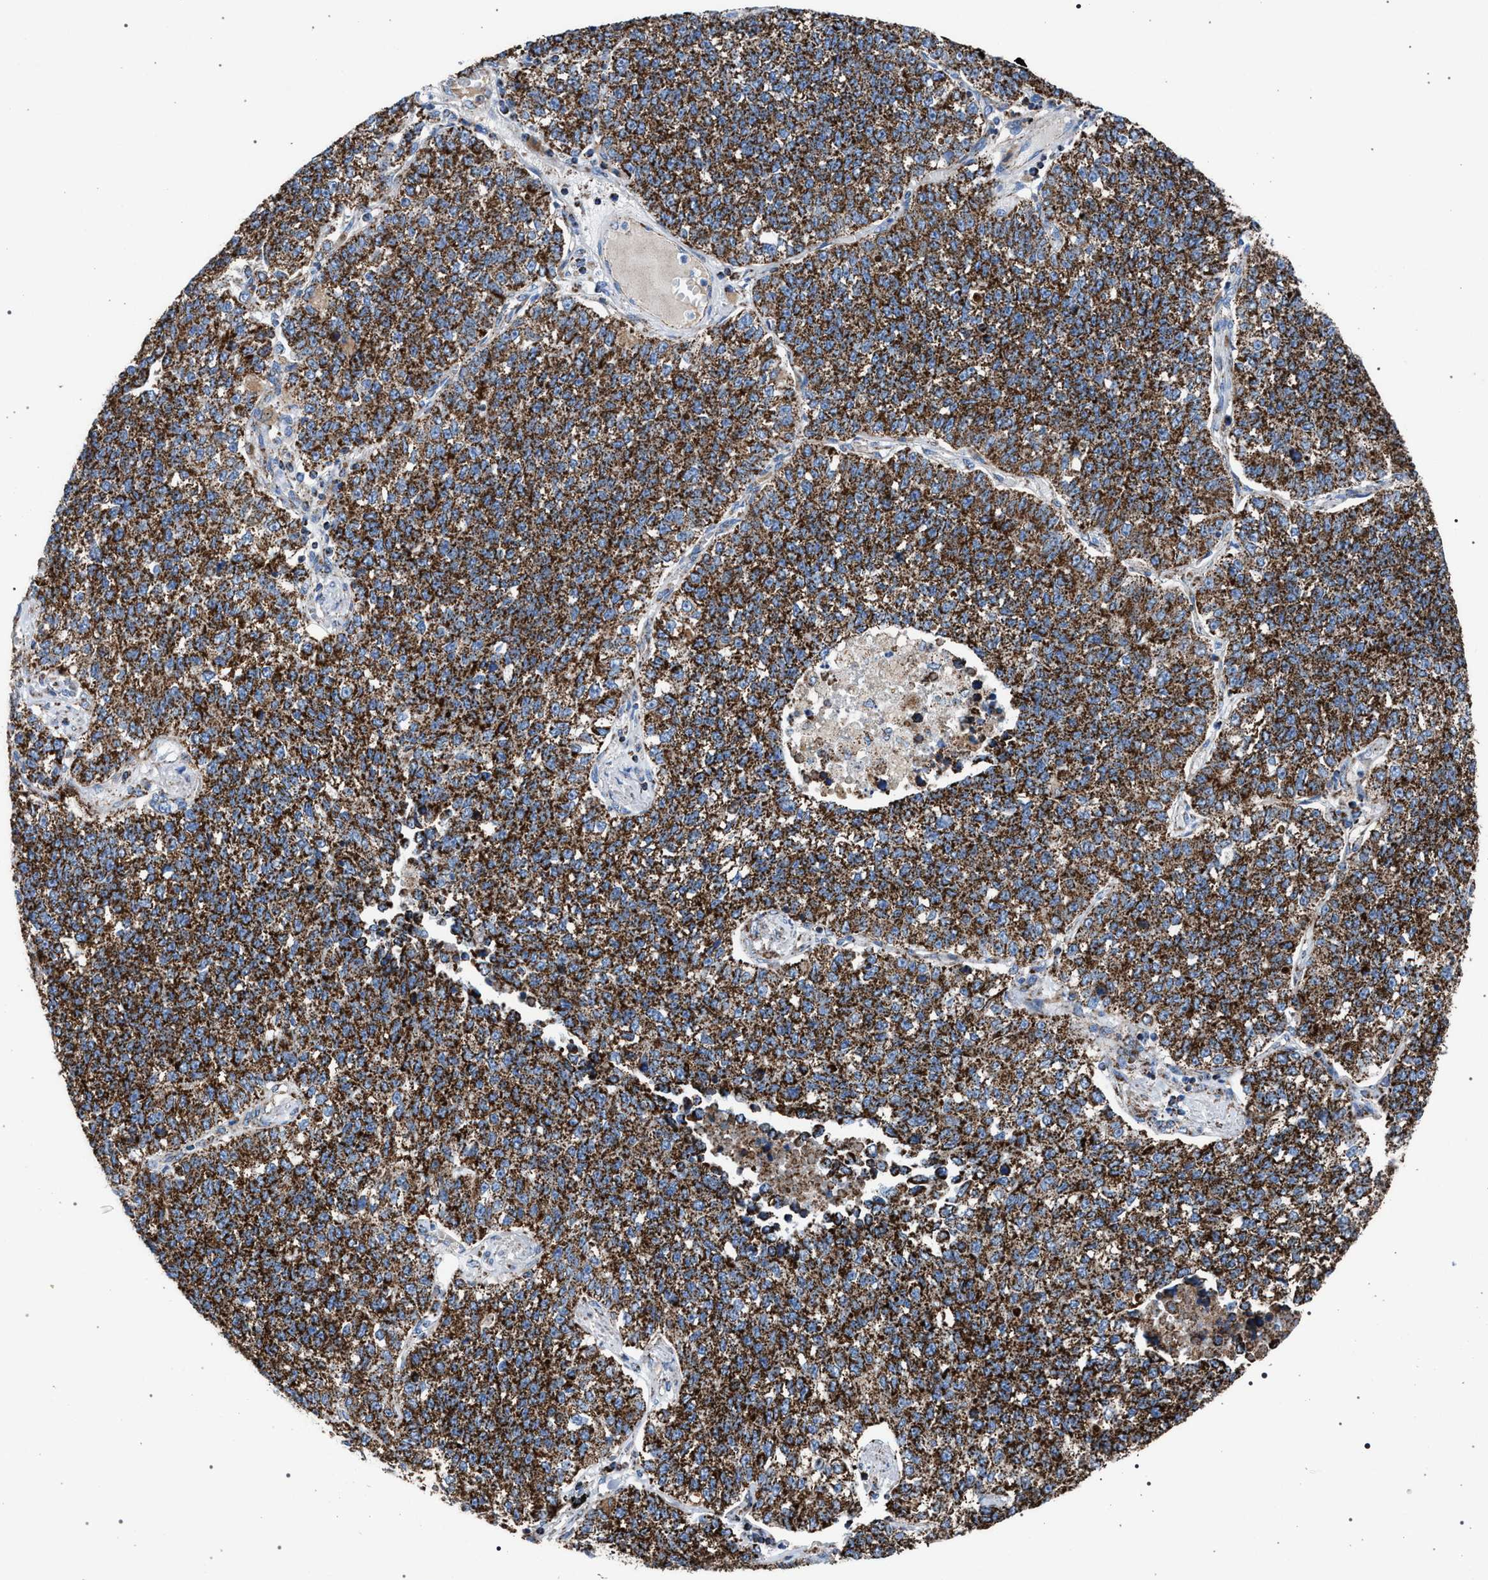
{"staining": {"intensity": "strong", "quantity": ">75%", "location": "cytoplasmic/membranous"}, "tissue": "lung cancer", "cell_type": "Tumor cells", "image_type": "cancer", "snomed": [{"axis": "morphology", "description": "Adenocarcinoma, NOS"}, {"axis": "topography", "description": "Lung"}], "caption": "High-magnification brightfield microscopy of lung adenocarcinoma stained with DAB (3,3'-diaminobenzidine) (brown) and counterstained with hematoxylin (blue). tumor cells exhibit strong cytoplasmic/membranous positivity is appreciated in about>75% of cells.", "gene": "VPS13A", "patient": {"sex": "male", "age": 49}}